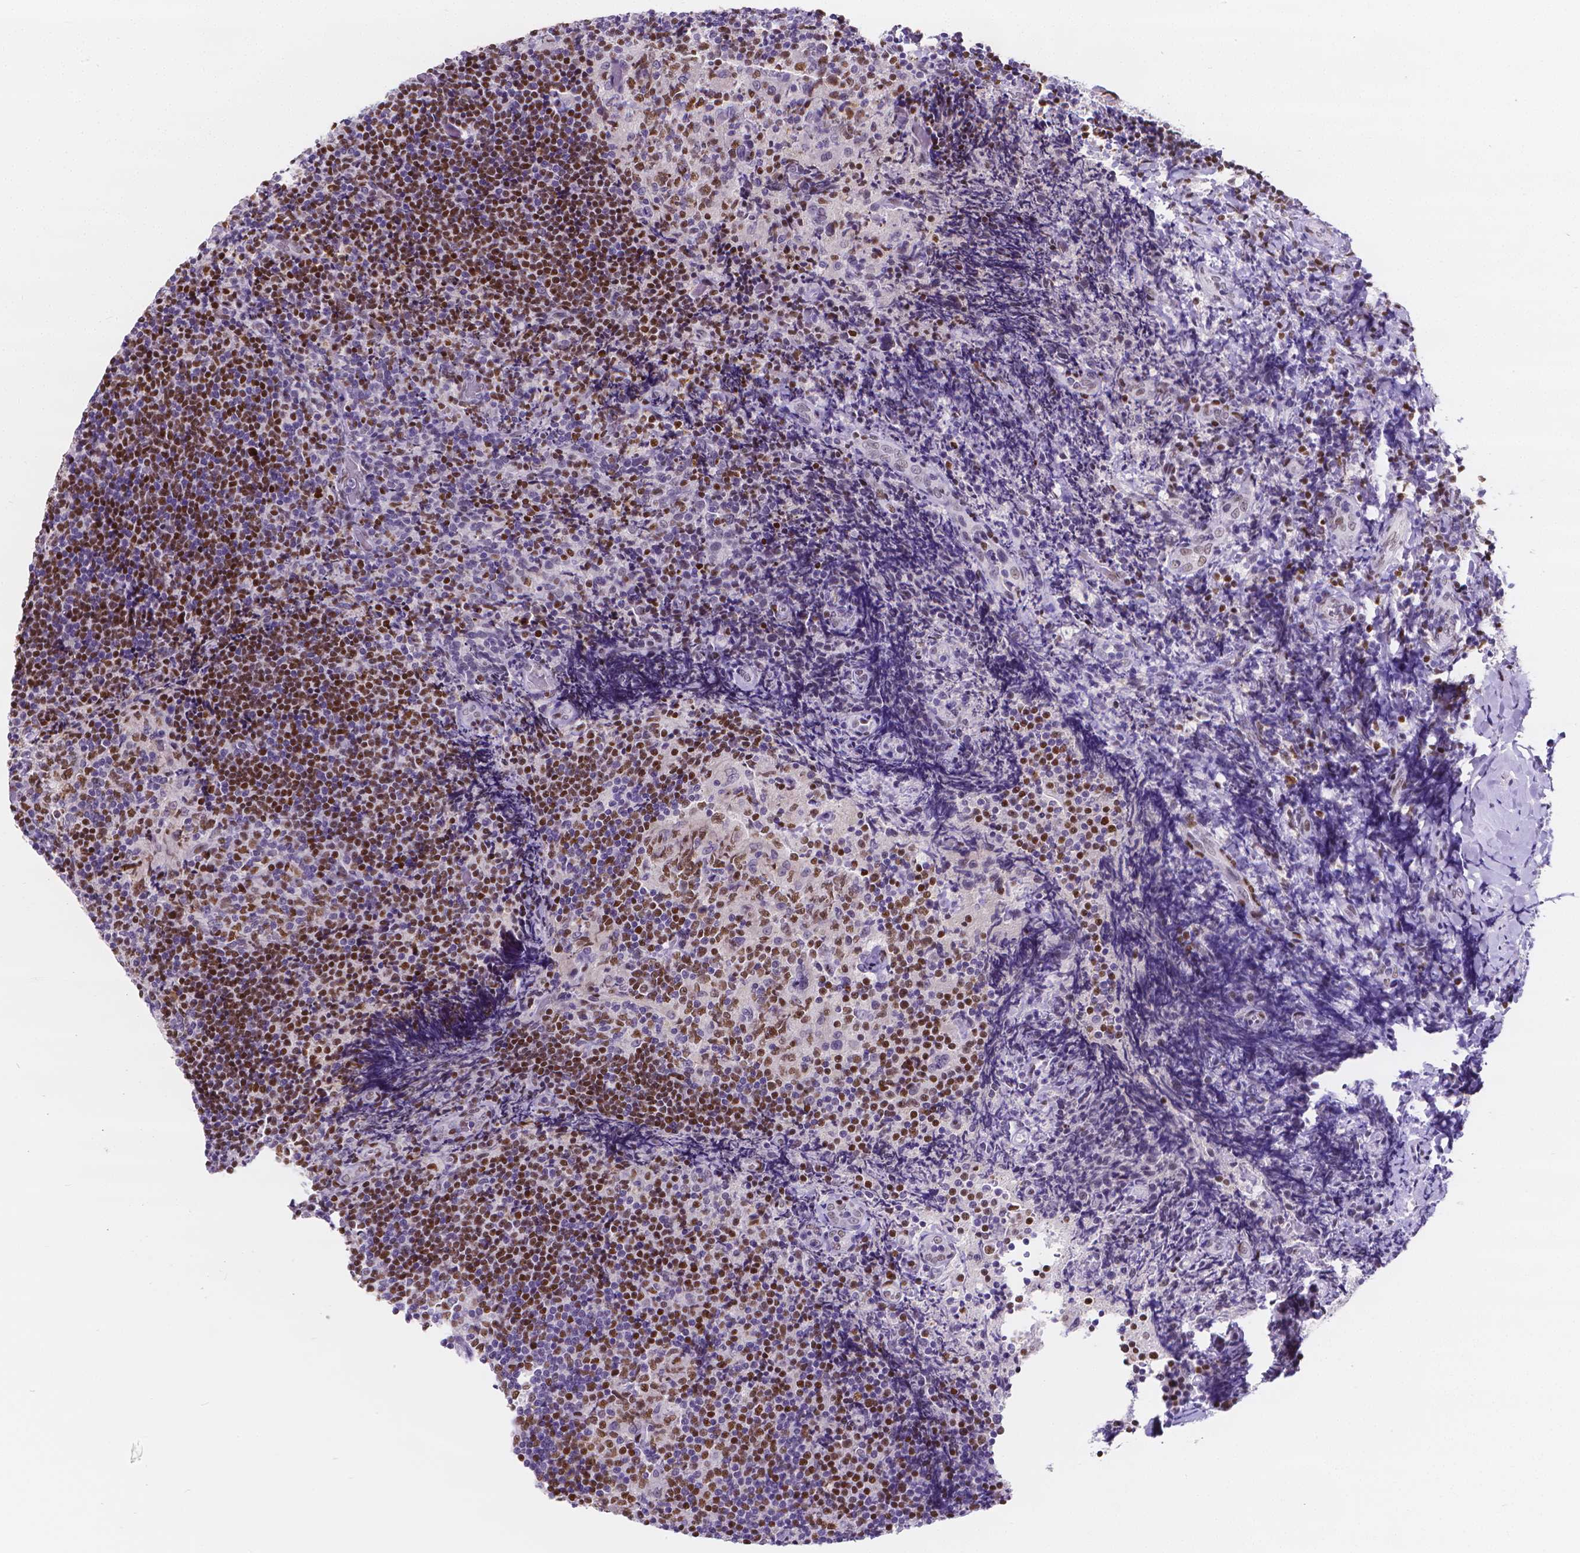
{"staining": {"intensity": "moderate", "quantity": "25%-75%", "location": "nuclear"}, "tissue": "tonsil", "cell_type": "Germinal center cells", "image_type": "normal", "snomed": [{"axis": "morphology", "description": "Normal tissue, NOS"}, {"axis": "topography", "description": "Tonsil"}], "caption": "Germinal center cells exhibit medium levels of moderate nuclear expression in about 25%-75% of cells in normal tonsil.", "gene": "MEF2C", "patient": {"sex": "female", "age": 10}}